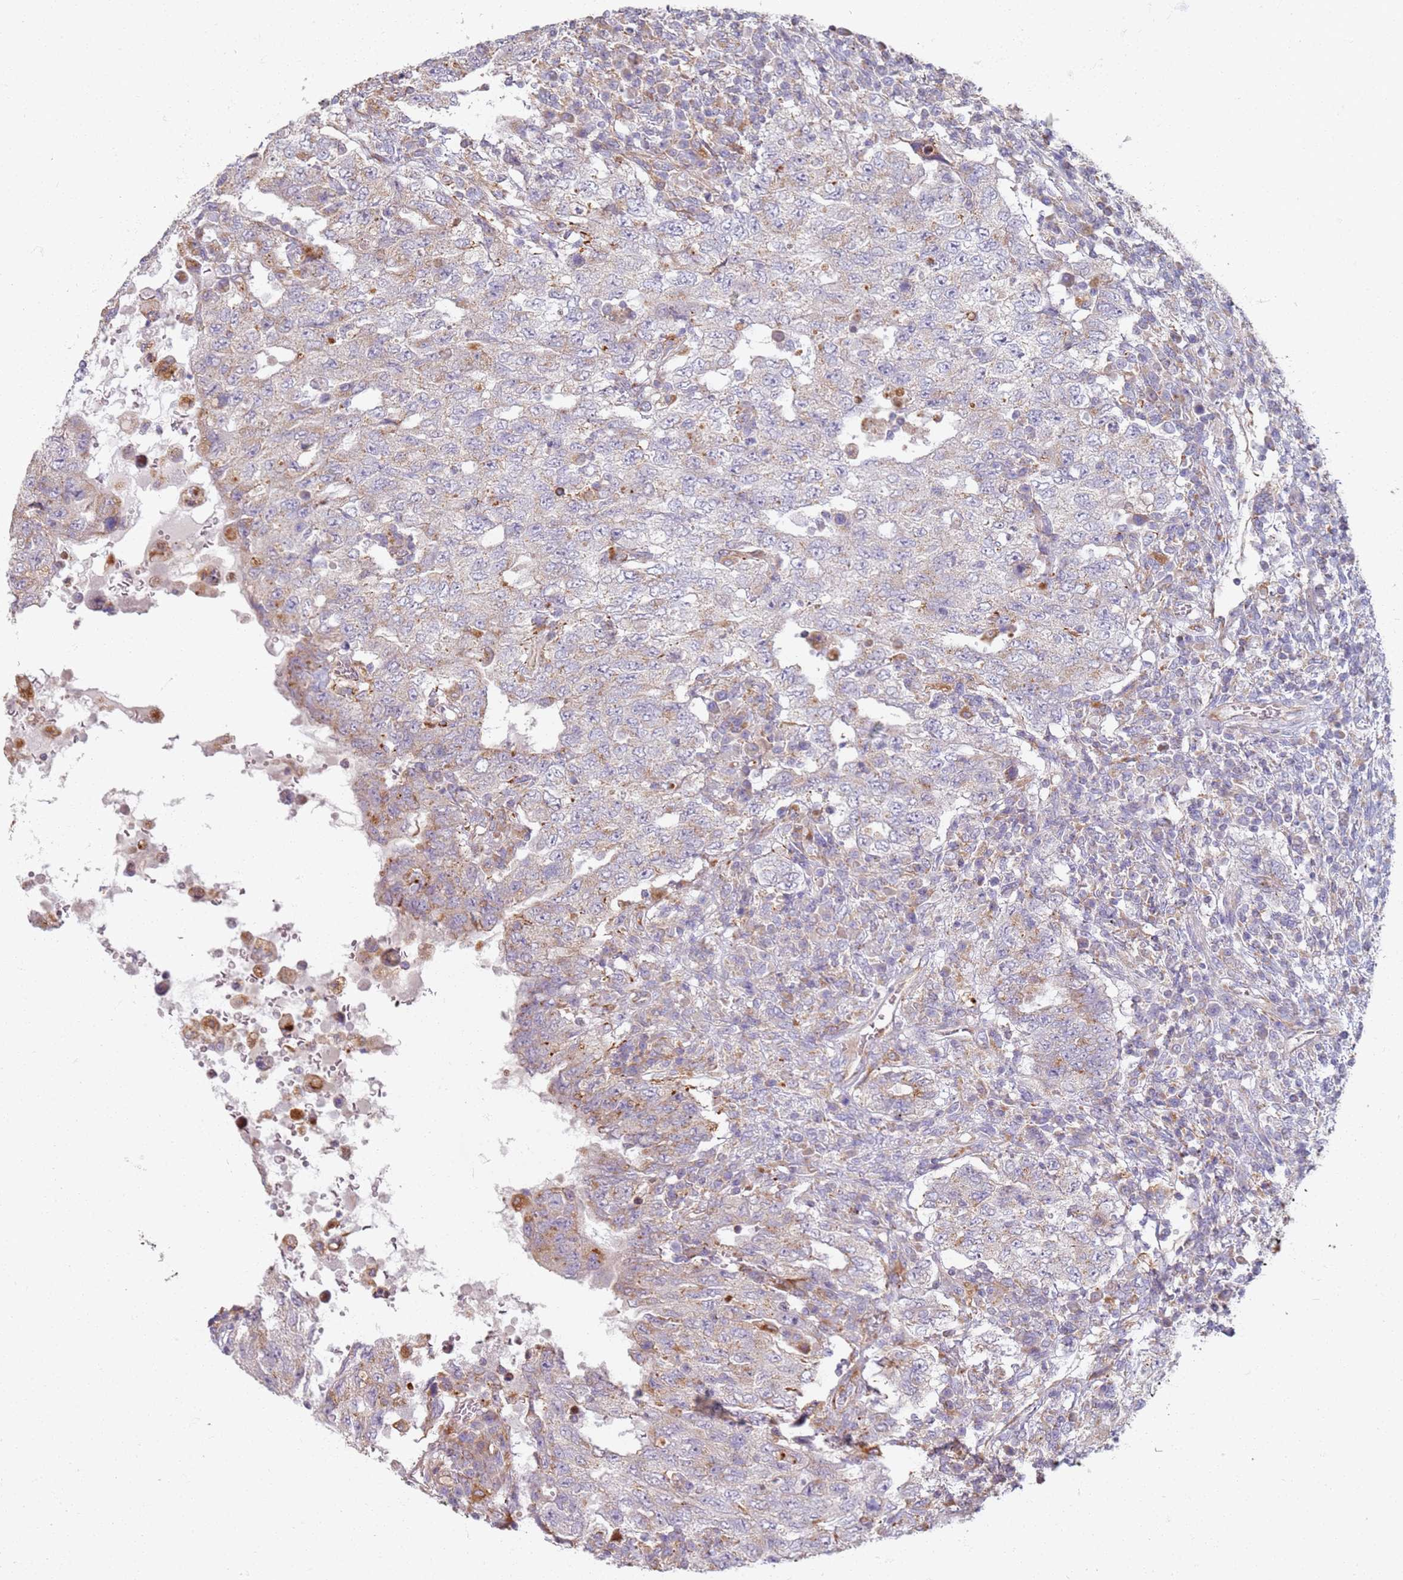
{"staining": {"intensity": "moderate", "quantity": "<25%", "location": "cytoplasmic/membranous"}, "tissue": "testis cancer", "cell_type": "Tumor cells", "image_type": "cancer", "snomed": [{"axis": "morphology", "description": "Carcinoma, Embryonal, NOS"}, {"axis": "topography", "description": "Testis"}], "caption": "Embryonal carcinoma (testis) stained with IHC demonstrates moderate cytoplasmic/membranous staining in approximately <25% of tumor cells.", "gene": "PROKR2", "patient": {"sex": "male", "age": 26}}